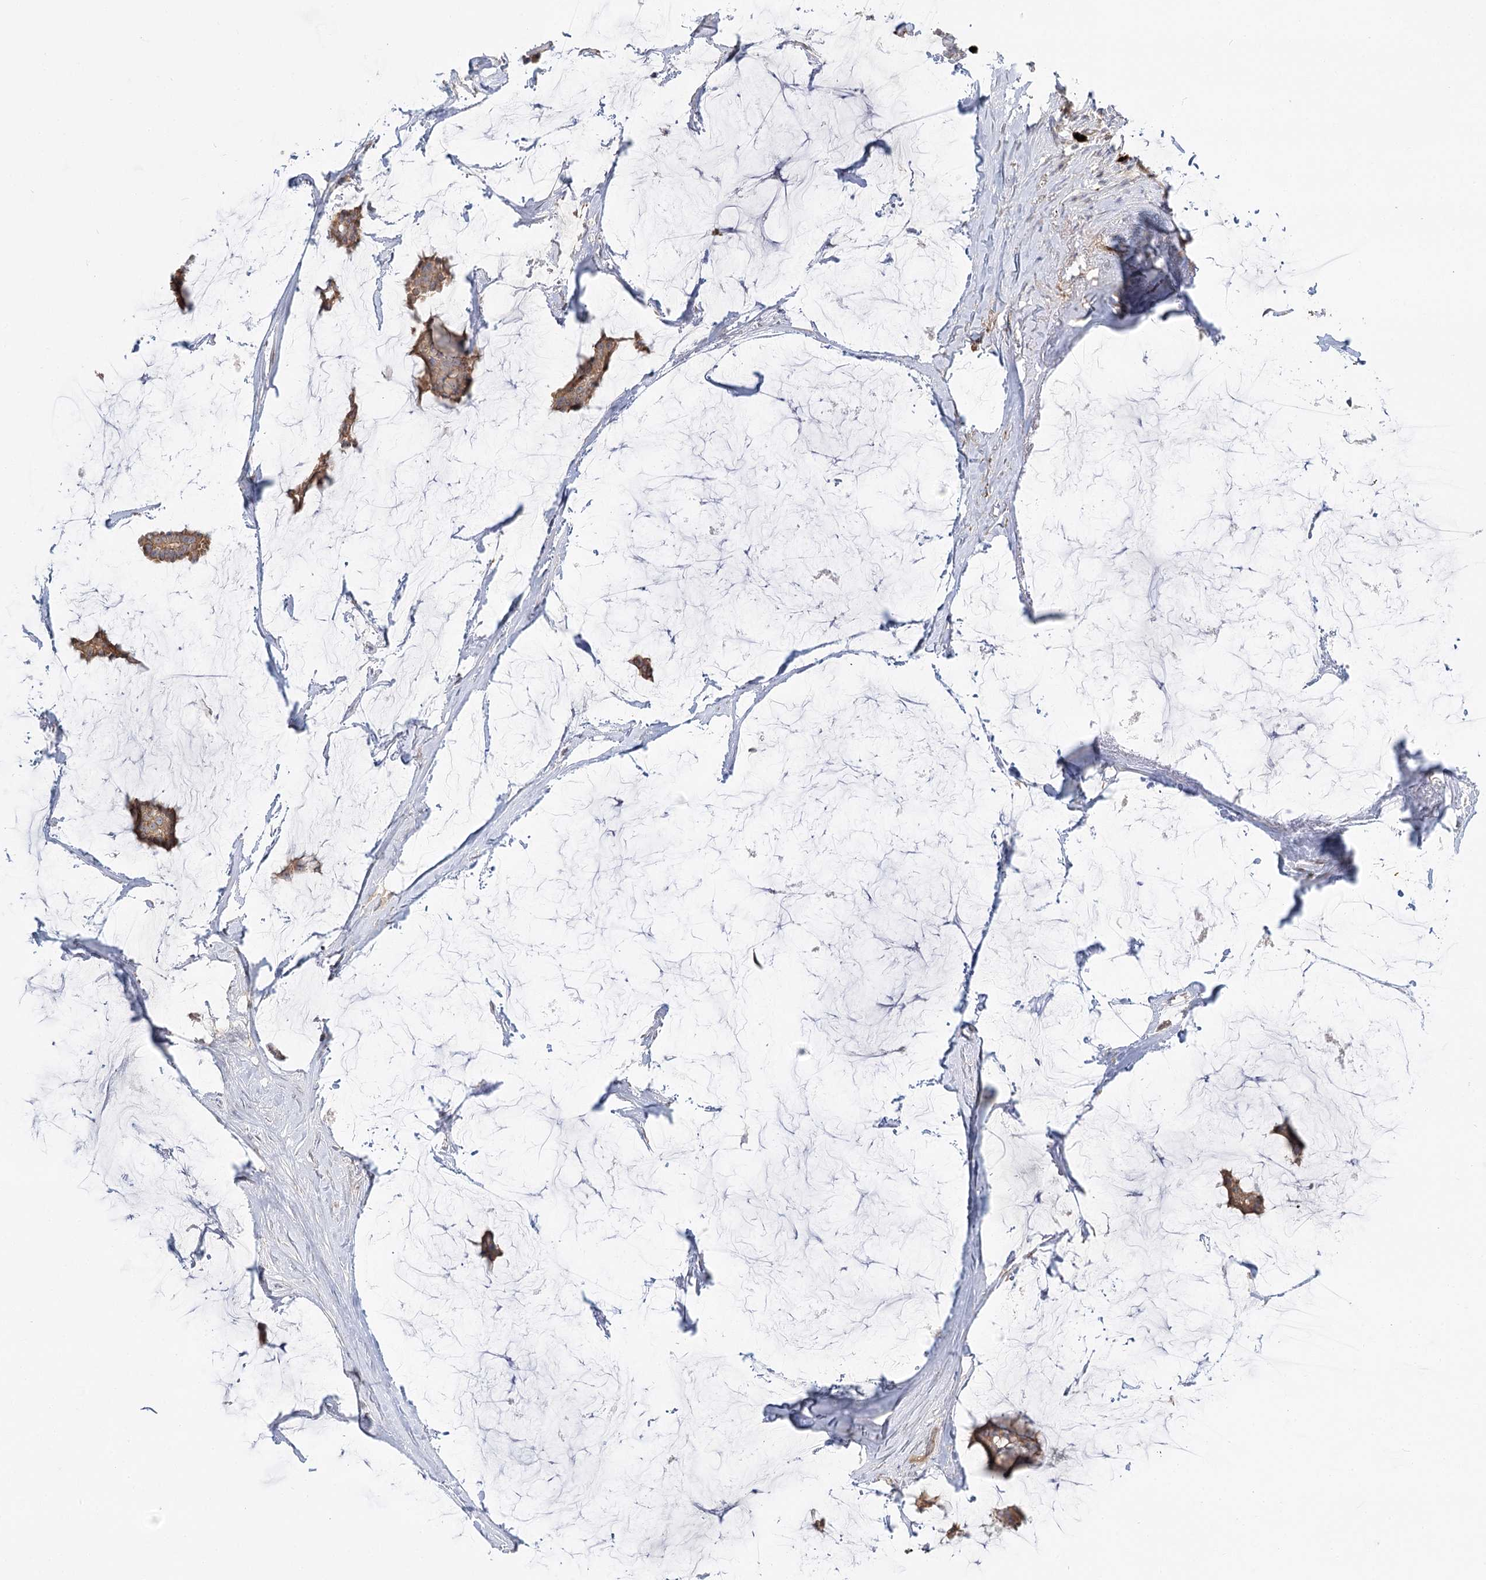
{"staining": {"intensity": "weak", "quantity": ">75%", "location": "cytoplasmic/membranous"}, "tissue": "breast cancer", "cell_type": "Tumor cells", "image_type": "cancer", "snomed": [{"axis": "morphology", "description": "Duct carcinoma"}, {"axis": "topography", "description": "Breast"}], "caption": "Brown immunohistochemical staining in human breast cancer demonstrates weak cytoplasmic/membranous staining in about >75% of tumor cells.", "gene": "GUCY2C", "patient": {"sex": "female", "age": 93}}